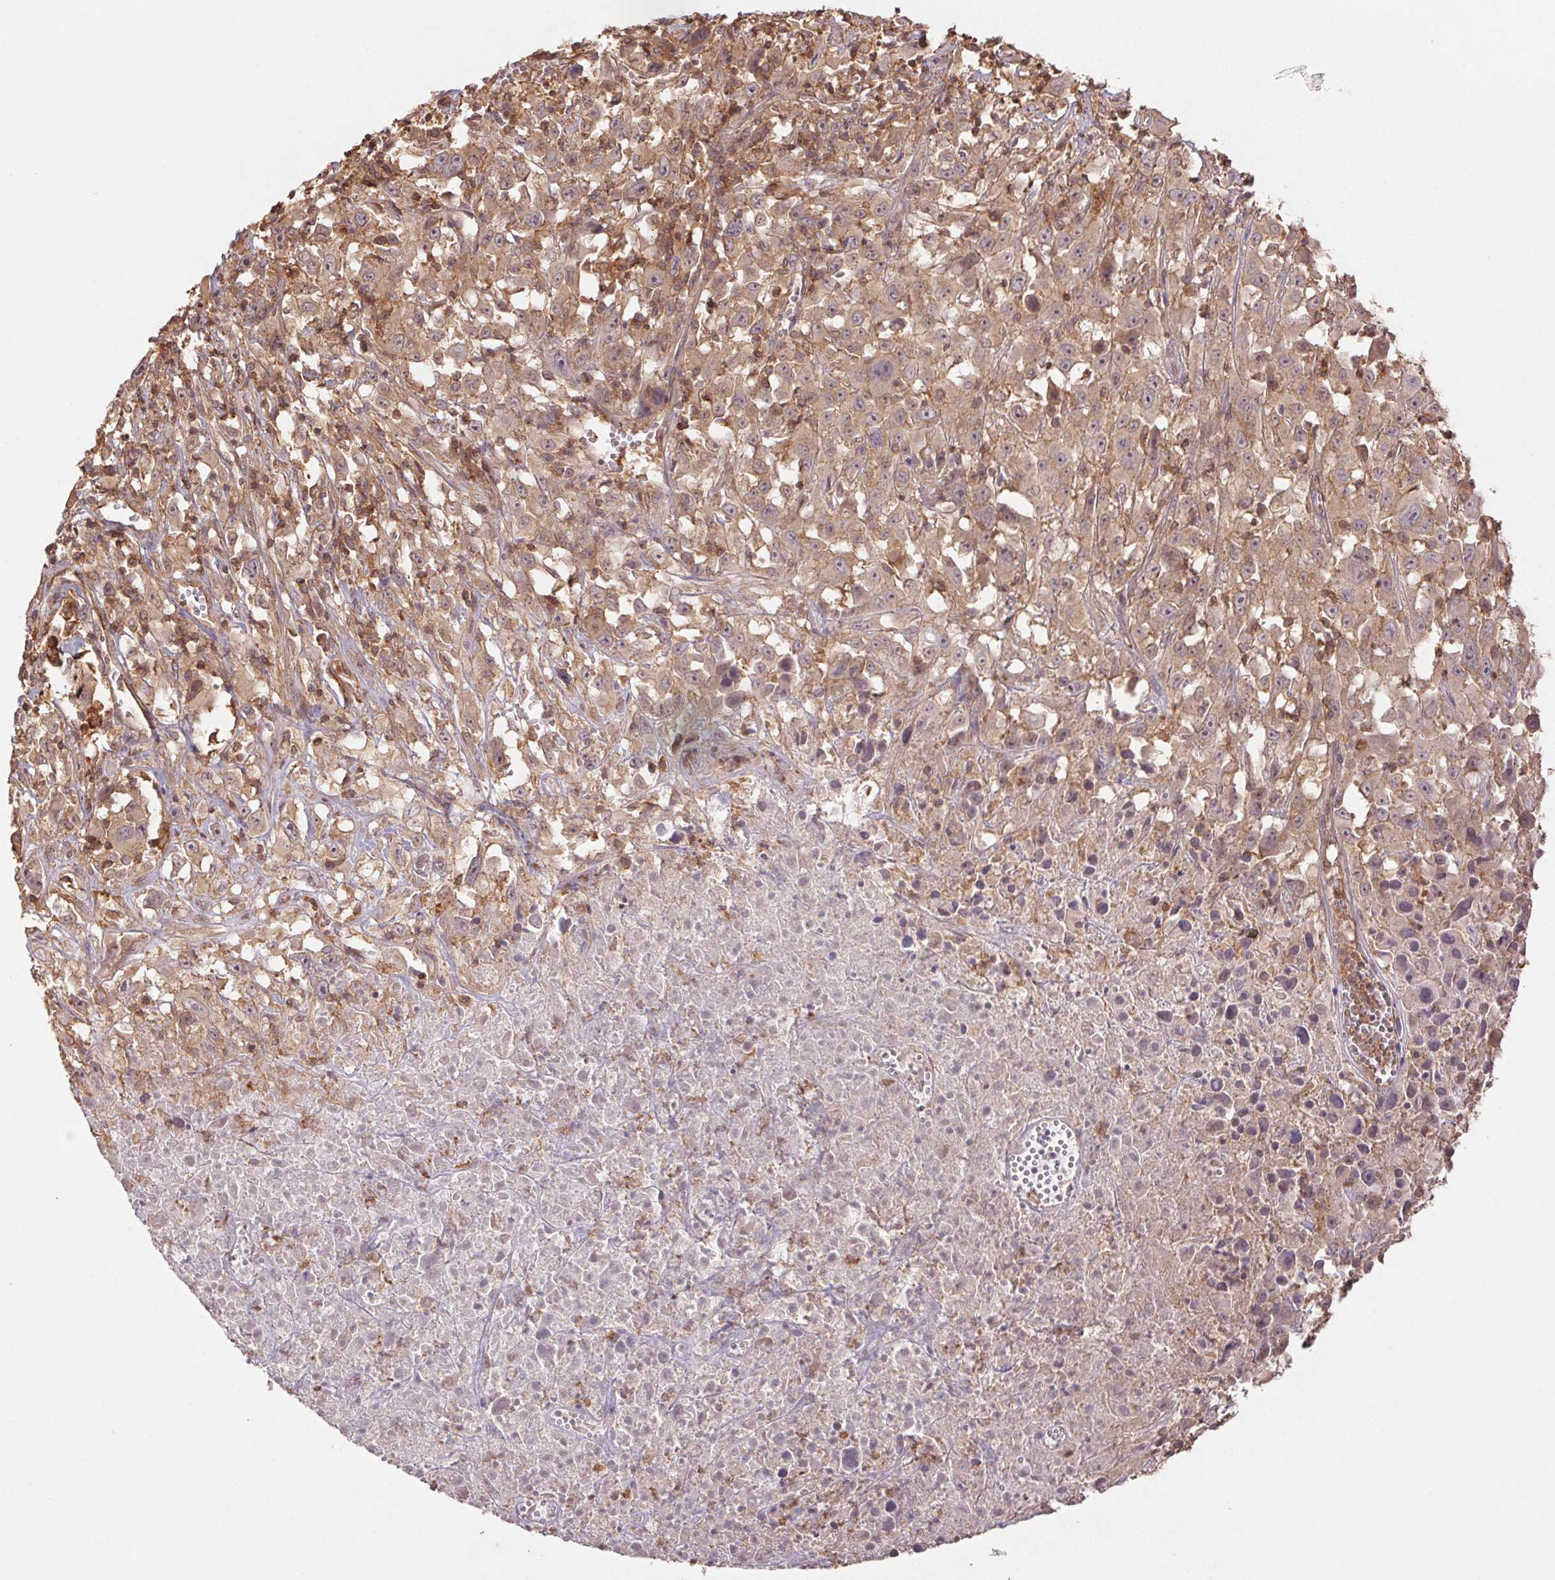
{"staining": {"intensity": "moderate", "quantity": ">75%", "location": "cytoplasmic/membranous,nuclear"}, "tissue": "melanoma", "cell_type": "Tumor cells", "image_type": "cancer", "snomed": [{"axis": "morphology", "description": "Malignant melanoma, Metastatic site"}, {"axis": "topography", "description": "Soft tissue"}], "caption": "Brown immunohistochemical staining in melanoma displays moderate cytoplasmic/membranous and nuclear staining in approximately >75% of tumor cells. The staining was performed using DAB (3,3'-diaminobenzidine), with brown indicating positive protein expression. Nuclei are stained blue with hematoxylin.", "gene": "TUBA3D", "patient": {"sex": "male", "age": 50}}